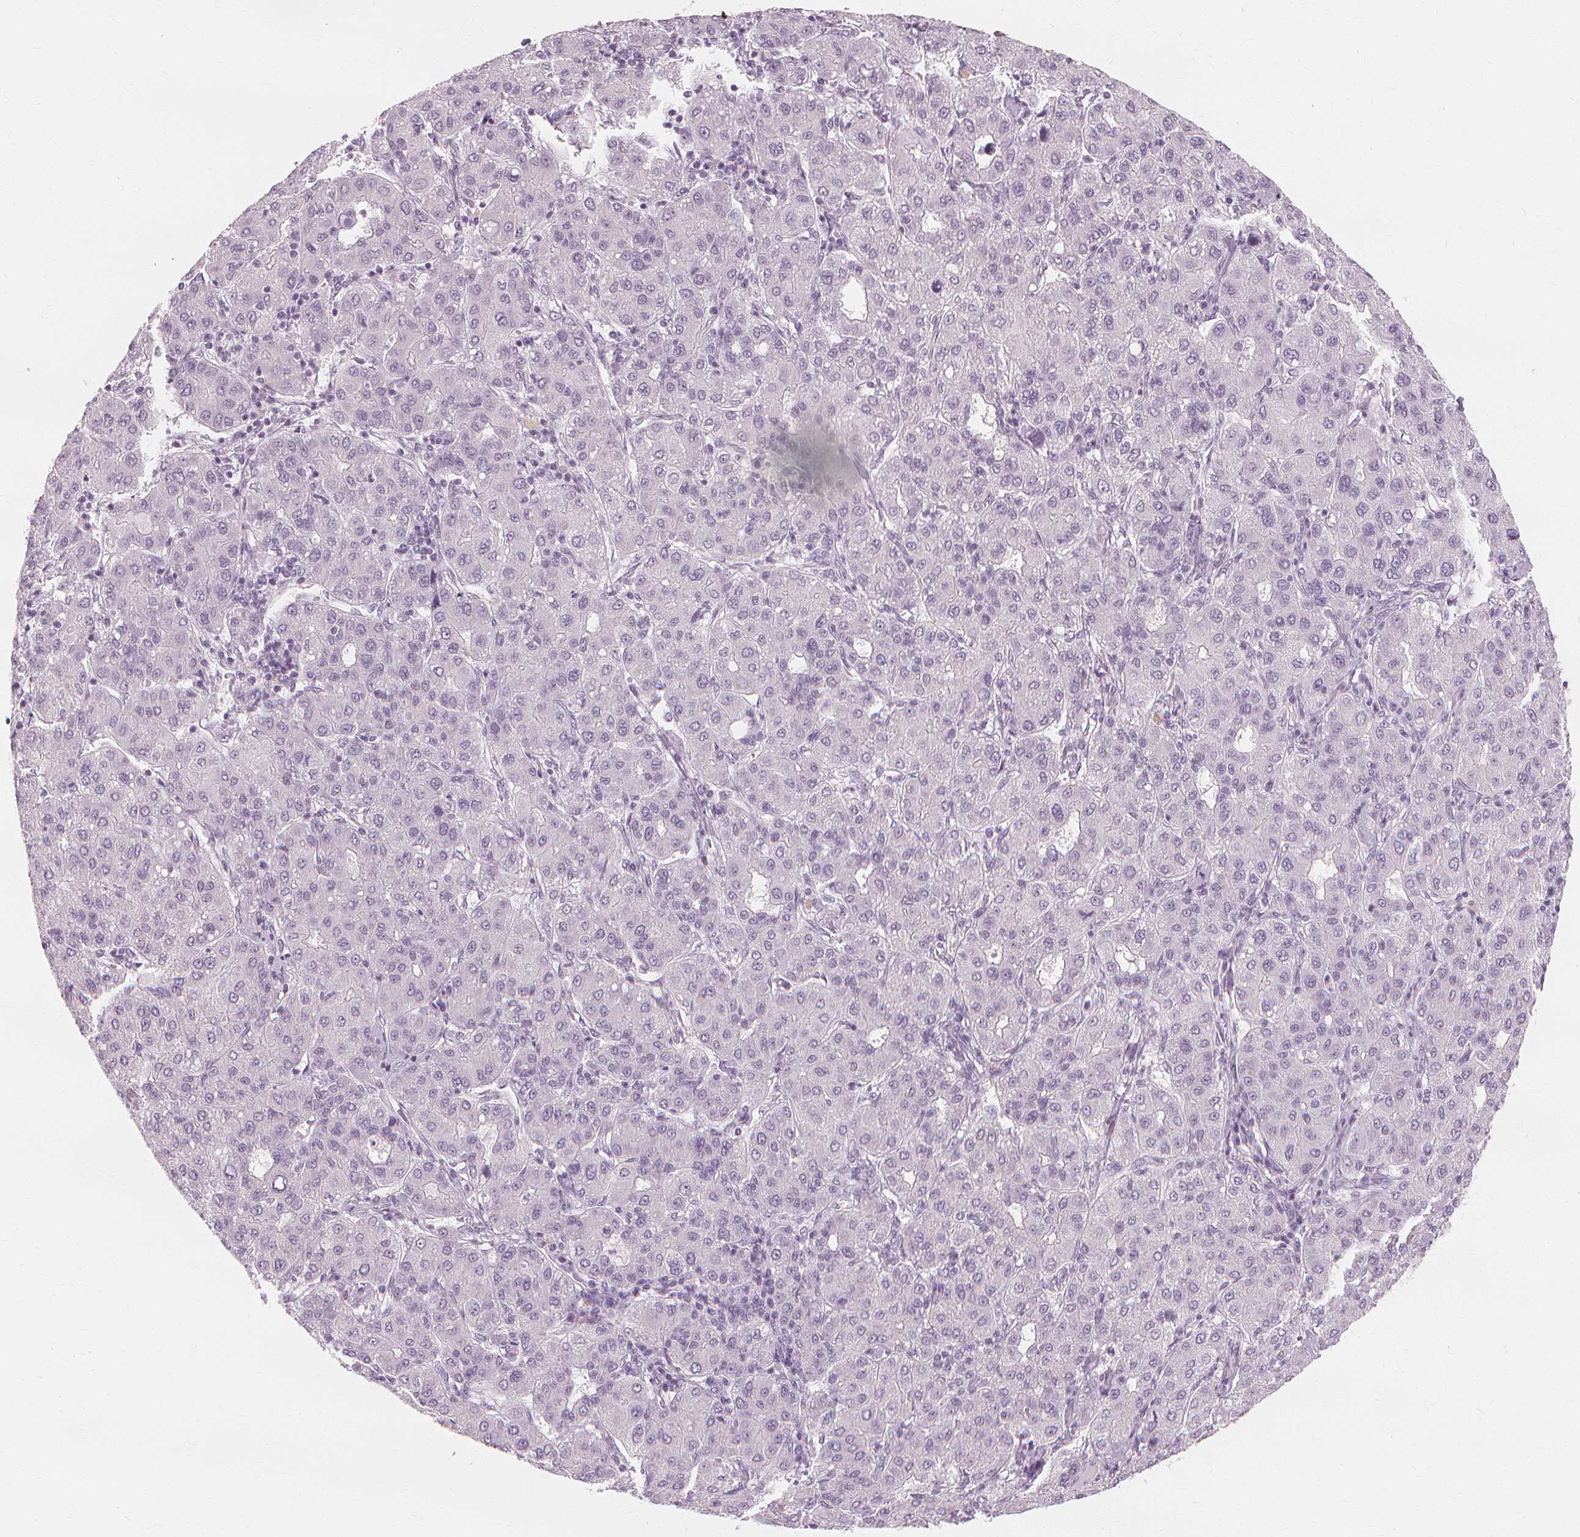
{"staining": {"intensity": "negative", "quantity": "none", "location": "none"}, "tissue": "liver cancer", "cell_type": "Tumor cells", "image_type": "cancer", "snomed": [{"axis": "morphology", "description": "Carcinoma, Hepatocellular, NOS"}, {"axis": "topography", "description": "Liver"}], "caption": "A micrograph of hepatocellular carcinoma (liver) stained for a protein reveals no brown staining in tumor cells.", "gene": "MUC12", "patient": {"sex": "male", "age": 65}}